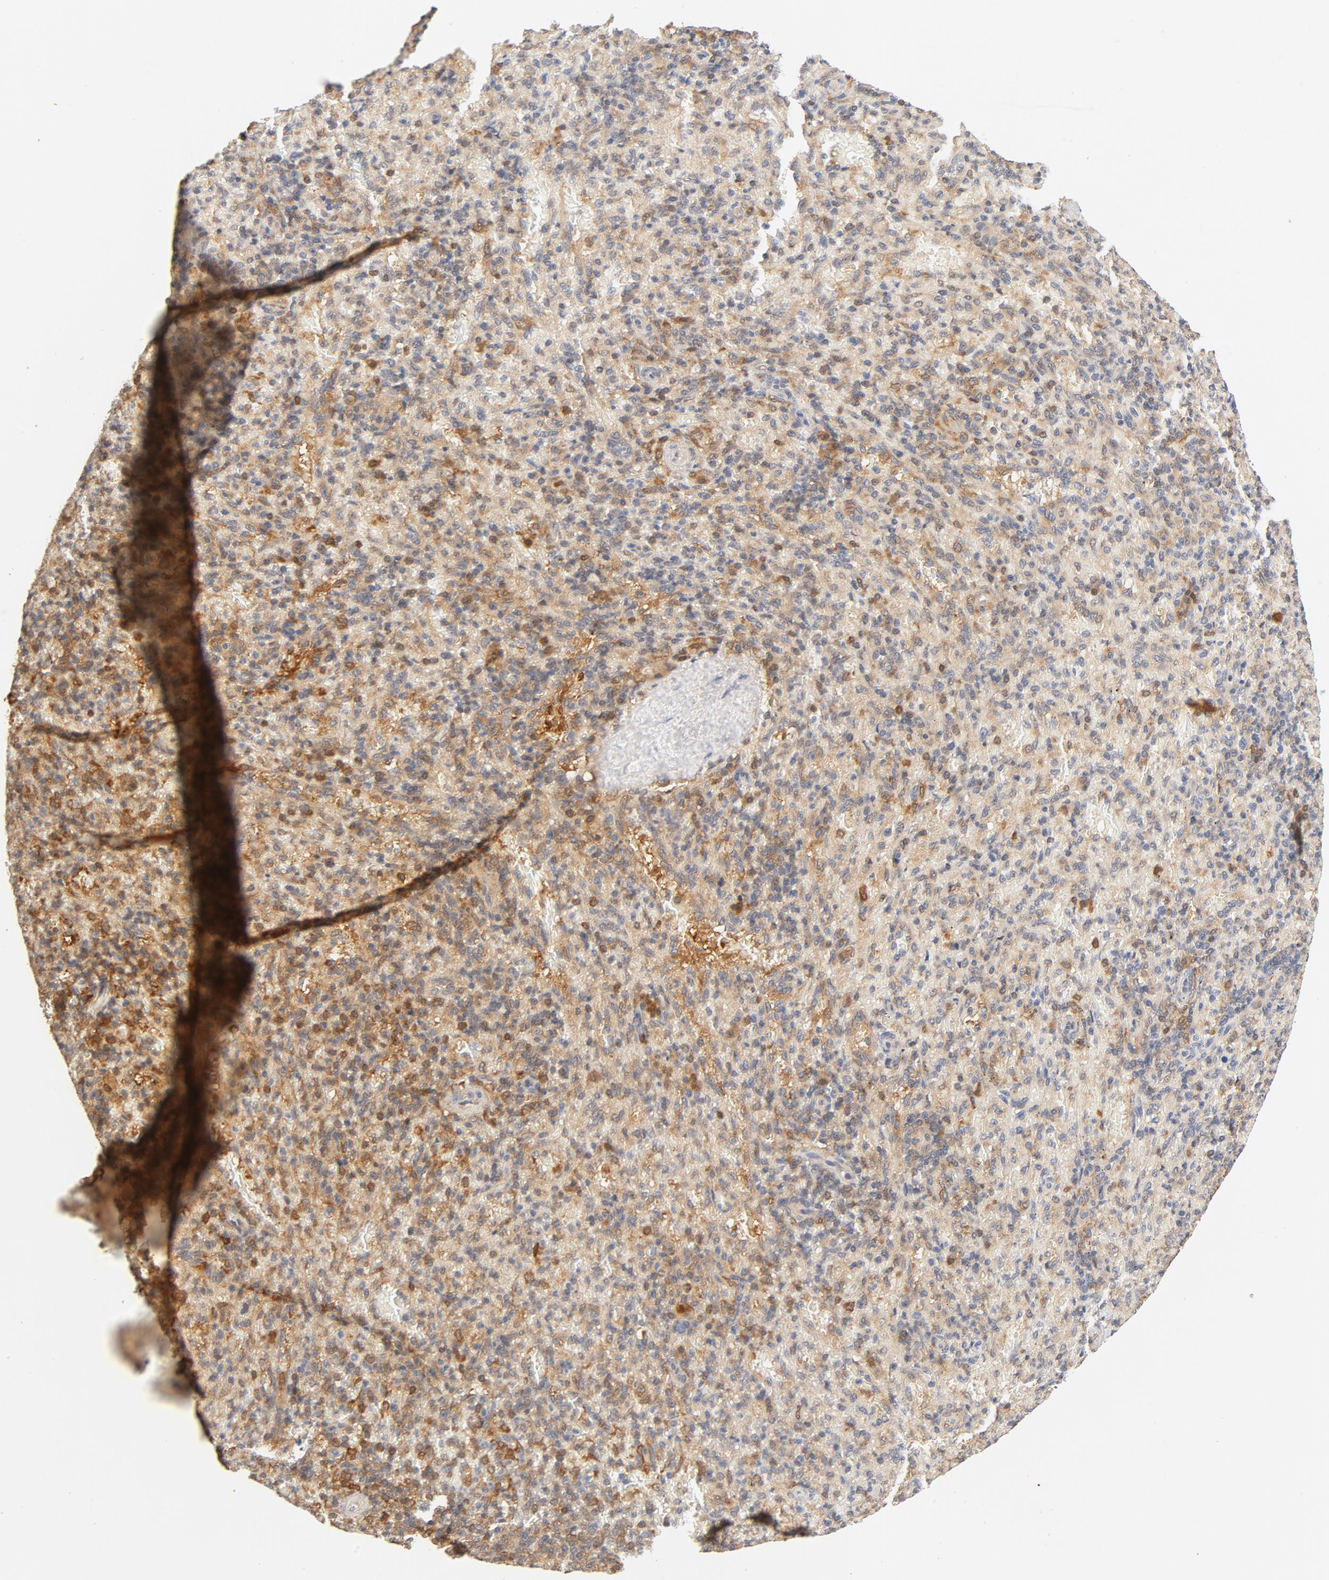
{"staining": {"intensity": "moderate", "quantity": ">75%", "location": "cytoplasmic/membranous"}, "tissue": "spleen", "cell_type": "Cells in red pulp", "image_type": "normal", "snomed": [{"axis": "morphology", "description": "Normal tissue, NOS"}, {"axis": "topography", "description": "Spleen"}], "caption": "High-magnification brightfield microscopy of benign spleen stained with DAB (3,3'-diaminobenzidine) (brown) and counterstained with hematoxylin (blue). cells in red pulp exhibit moderate cytoplasmic/membranous positivity is present in about>75% of cells.", "gene": "STAT1", "patient": {"sex": "female", "age": 43}}